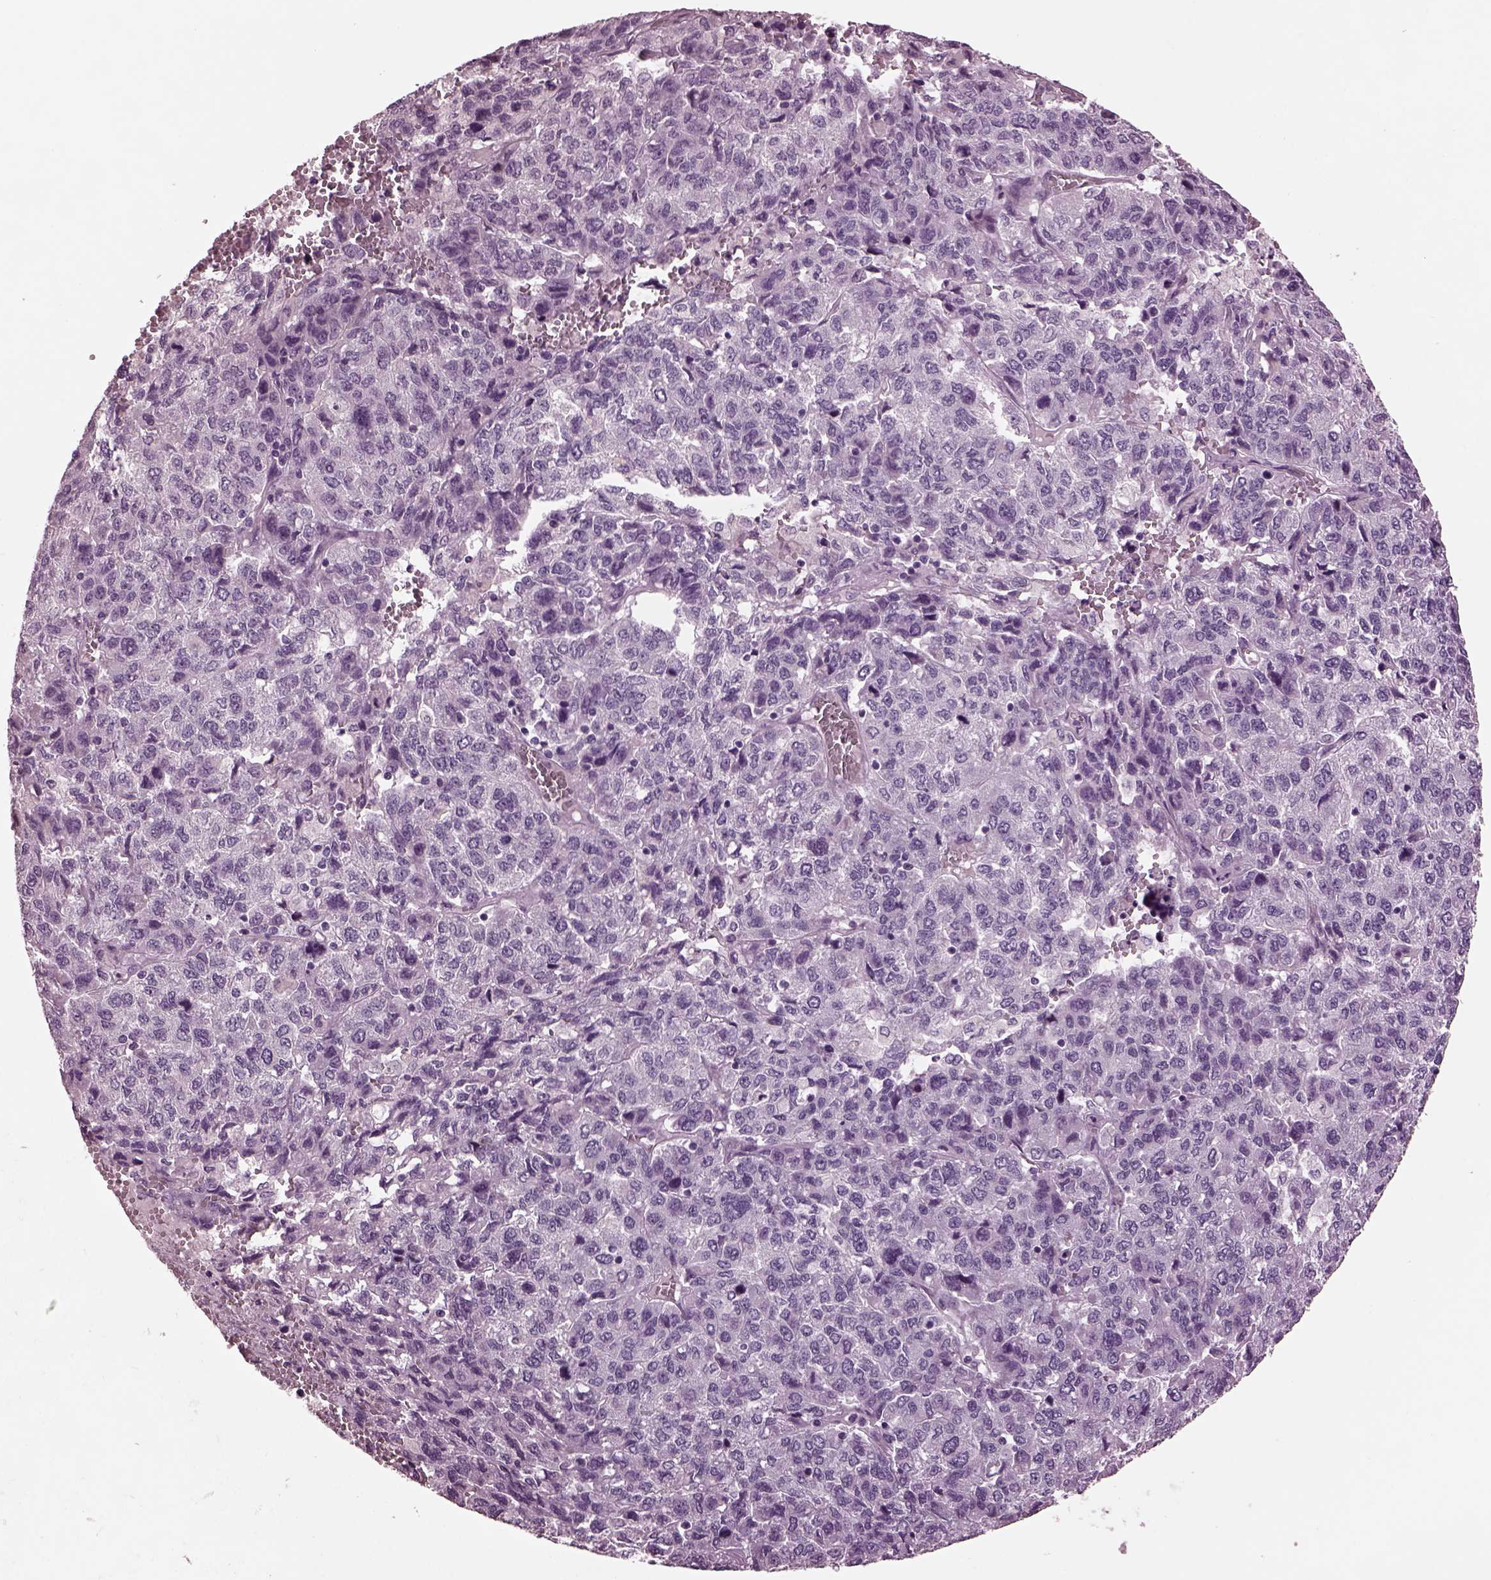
{"staining": {"intensity": "negative", "quantity": "none", "location": "none"}, "tissue": "liver cancer", "cell_type": "Tumor cells", "image_type": "cancer", "snomed": [{"axis": "morphology", "description": "Carcinoma, Hepatocellular, NOS"}, {"axis": "topography", "description": "Liver"}], "caption": "Immunohistochemical staining of hepatocellular carcinoma (liver) displays no significant expression in tumor cells. (Brightfield microscopy of DAB immunohistochemistry at high magnification).", "gene": "MIB2", "patient": {"sex": "male", "age": 69}}